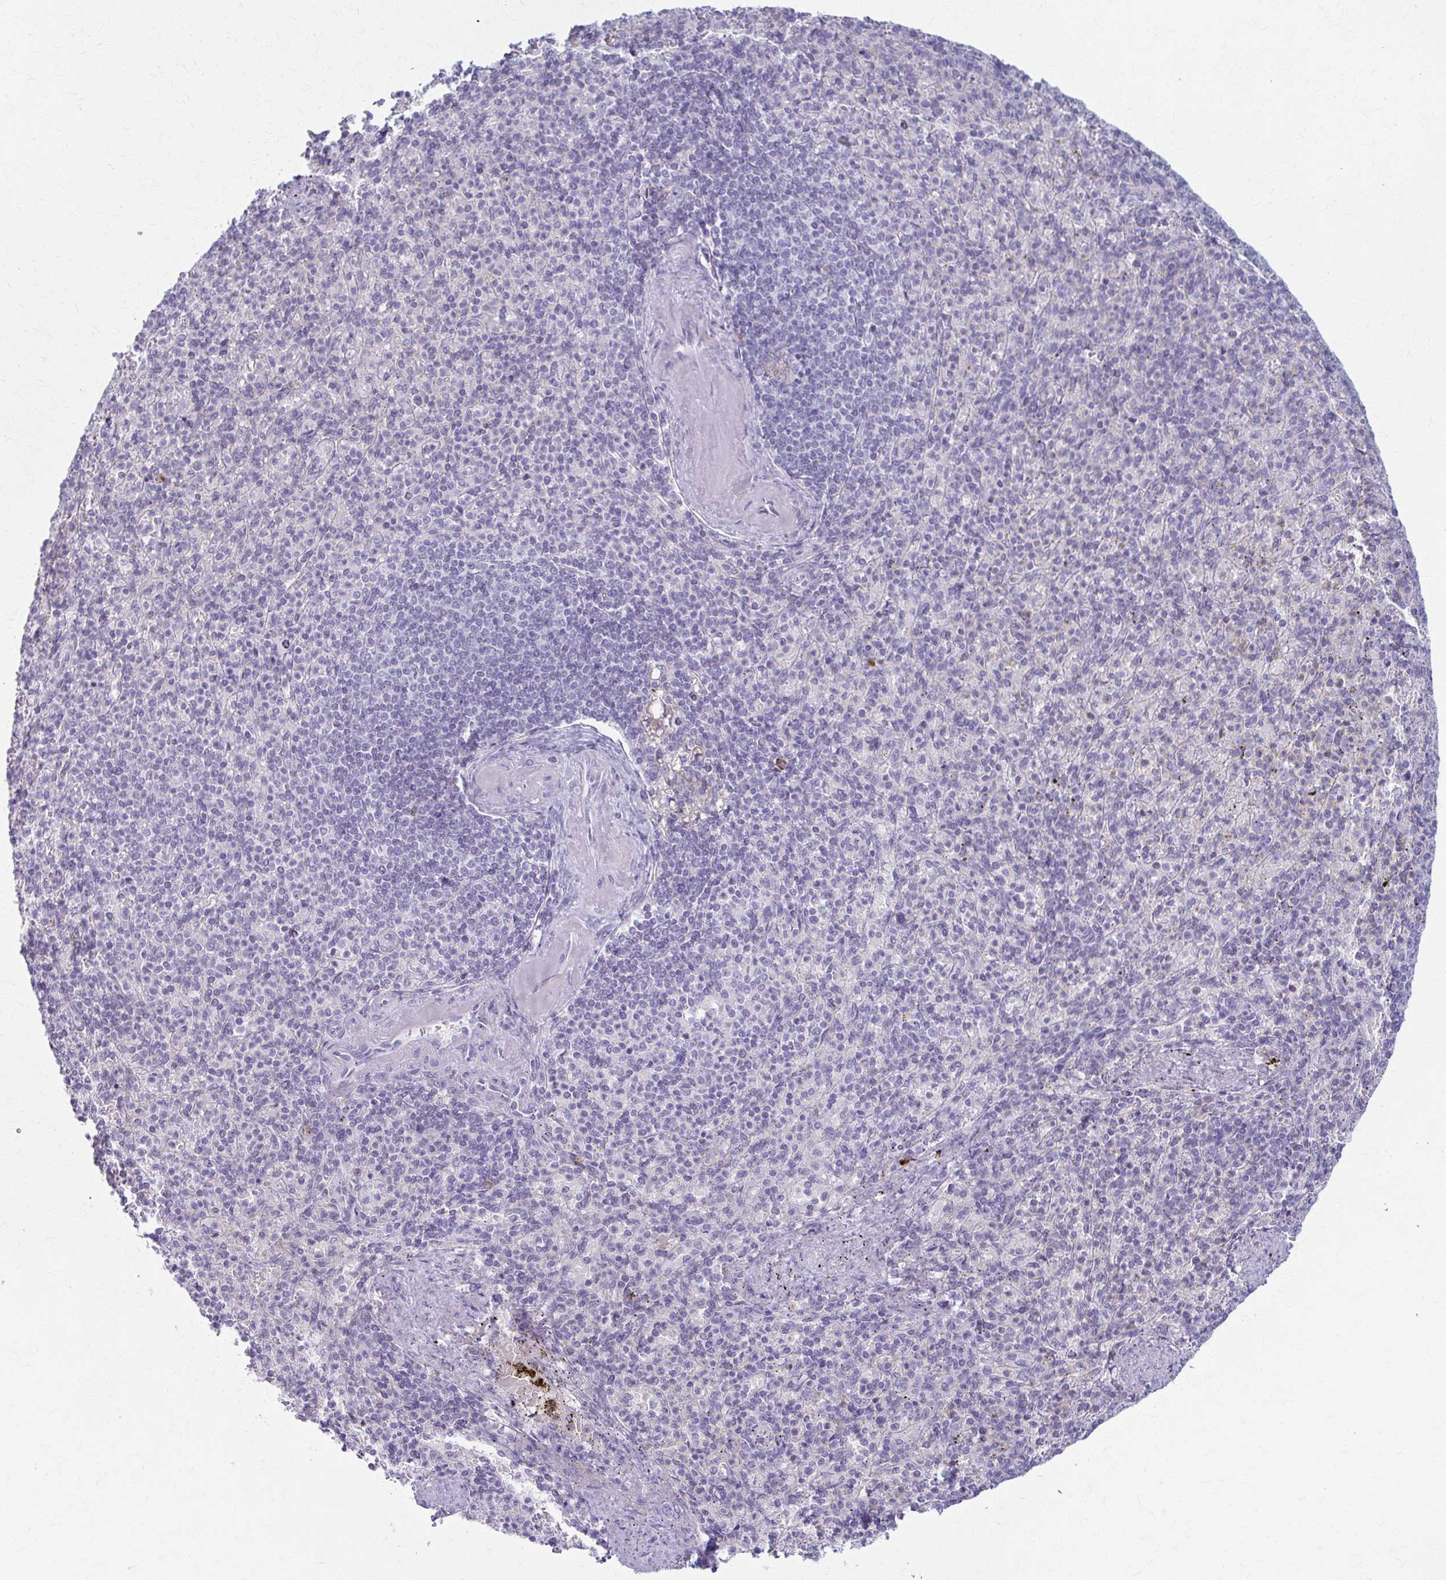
{"staining": {"intensity": "strong", "quantity": "<25%", "location": "cytoplasmic/membranous"}, "tissue": "spleen", "cell_type": "Cells in red pulp", "image_type": "normal", "snomed": [{"axis": "morphology", "description": "Normal tissue, NOS"}, {"axis": "topography", "description": "Spleen"}], "caption": "This image displays unremarkable spleen stained with immunohistochemistry (IHC) to label a protein in brown. The cytoplasmic/membranous of cells in red pulp show strong positivity for the protein. Nuclei are counter-stained blue.", "gene": "LDLRAP1", "patient": {"sex": "female", "age": 74}}